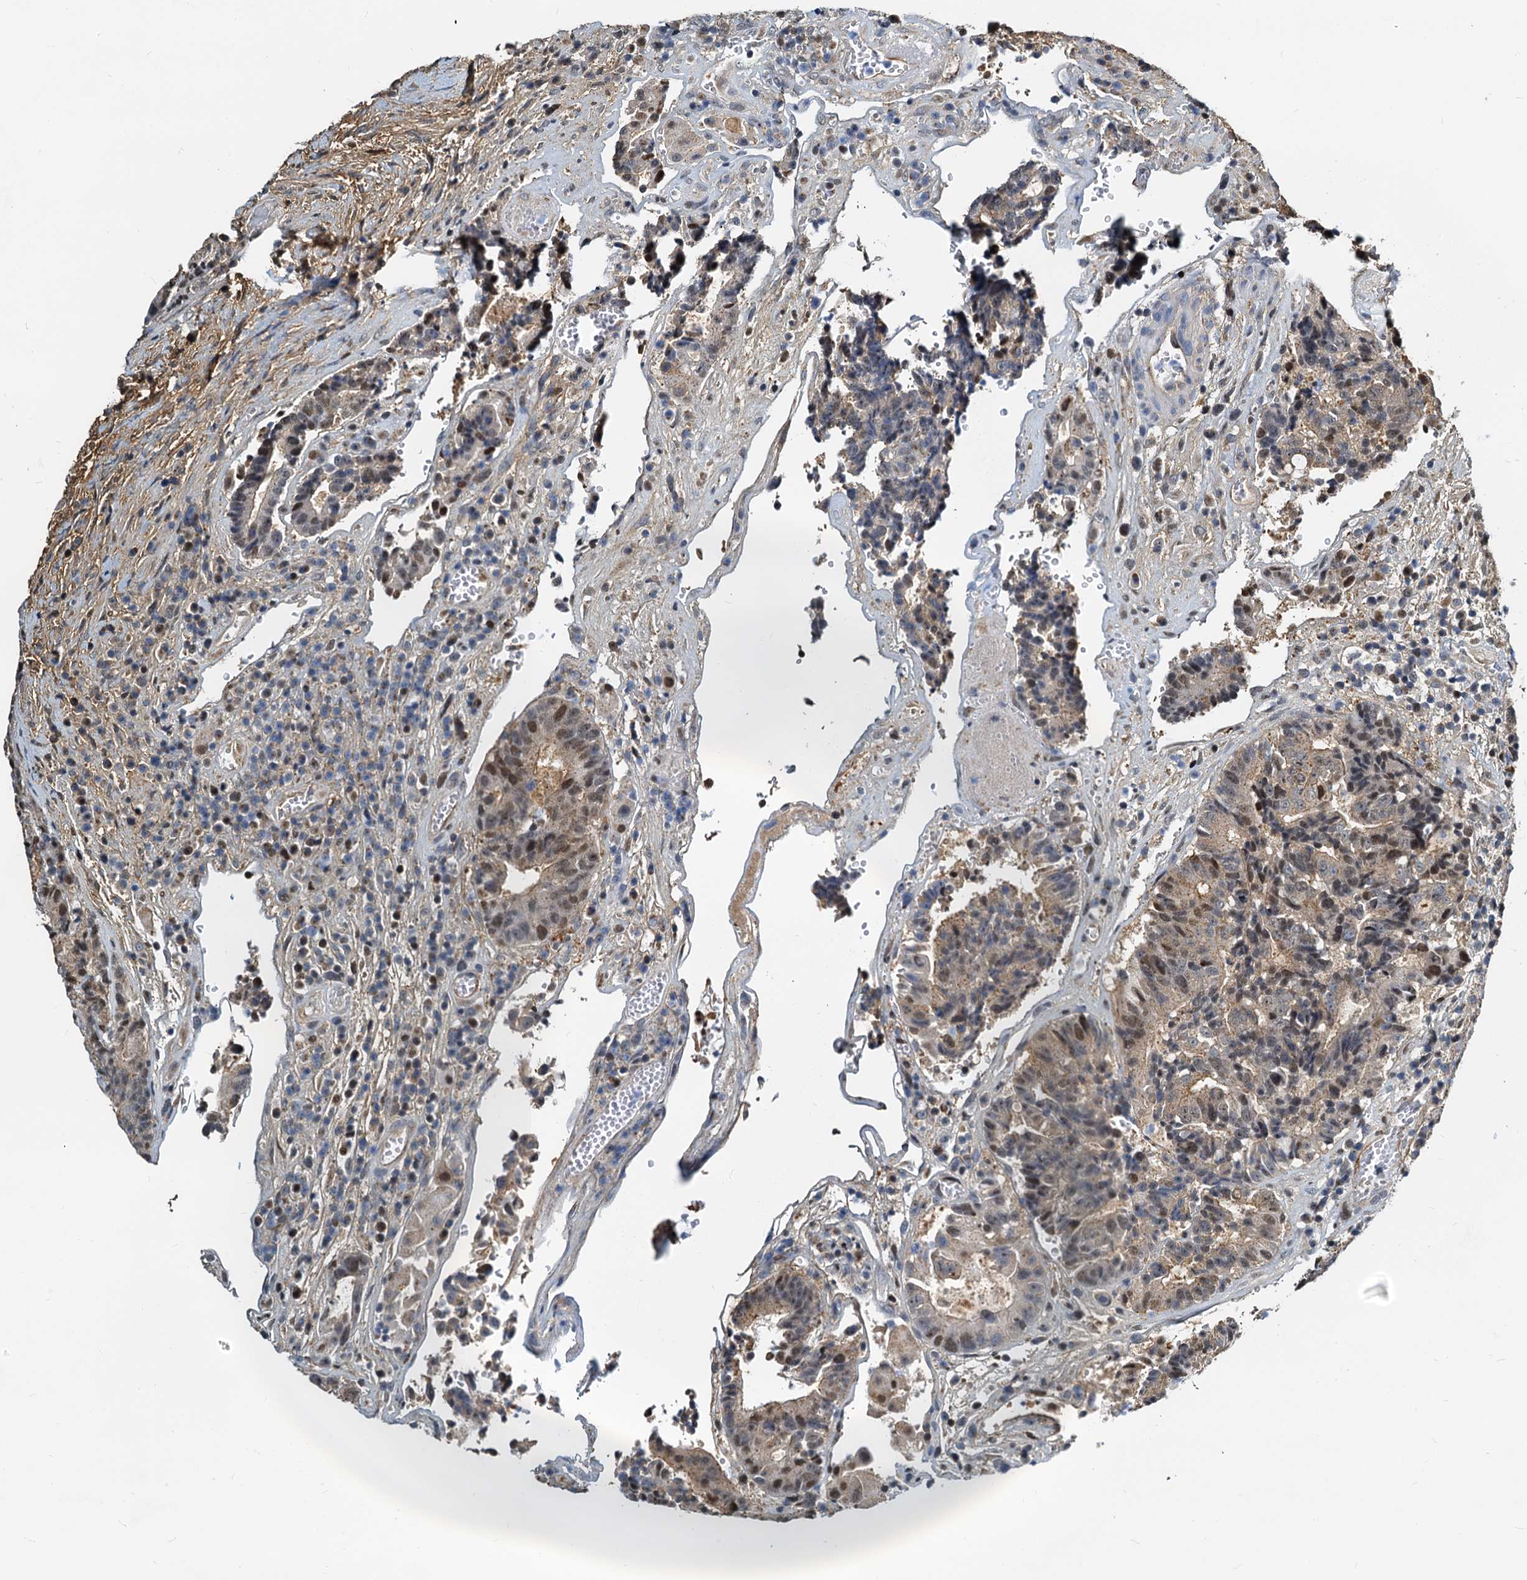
{"staining": {"intensity": "moderate", "quantity": "<25%", "location": "cytoplasmic/membranous,nuclear"}, "tissue": "colorectal cancer", "cell_type": "Tumor cells", "image_type": "cancer", "snomed": [{"axis": "morphology", "description": "Adenocarcinoma, NOS"}, {"axis": "topography", "description": "Rectum"}], "caption": "IHC photomicrograph of human colorectal cancer stained for a protein (brown), which reveals low levels of moderate cytoplasmic/membranous and nuclear expression in approximately <25% of tumor cells.", "gene": "PTGES3", "patient": {"sex": "male", "age": 69}}